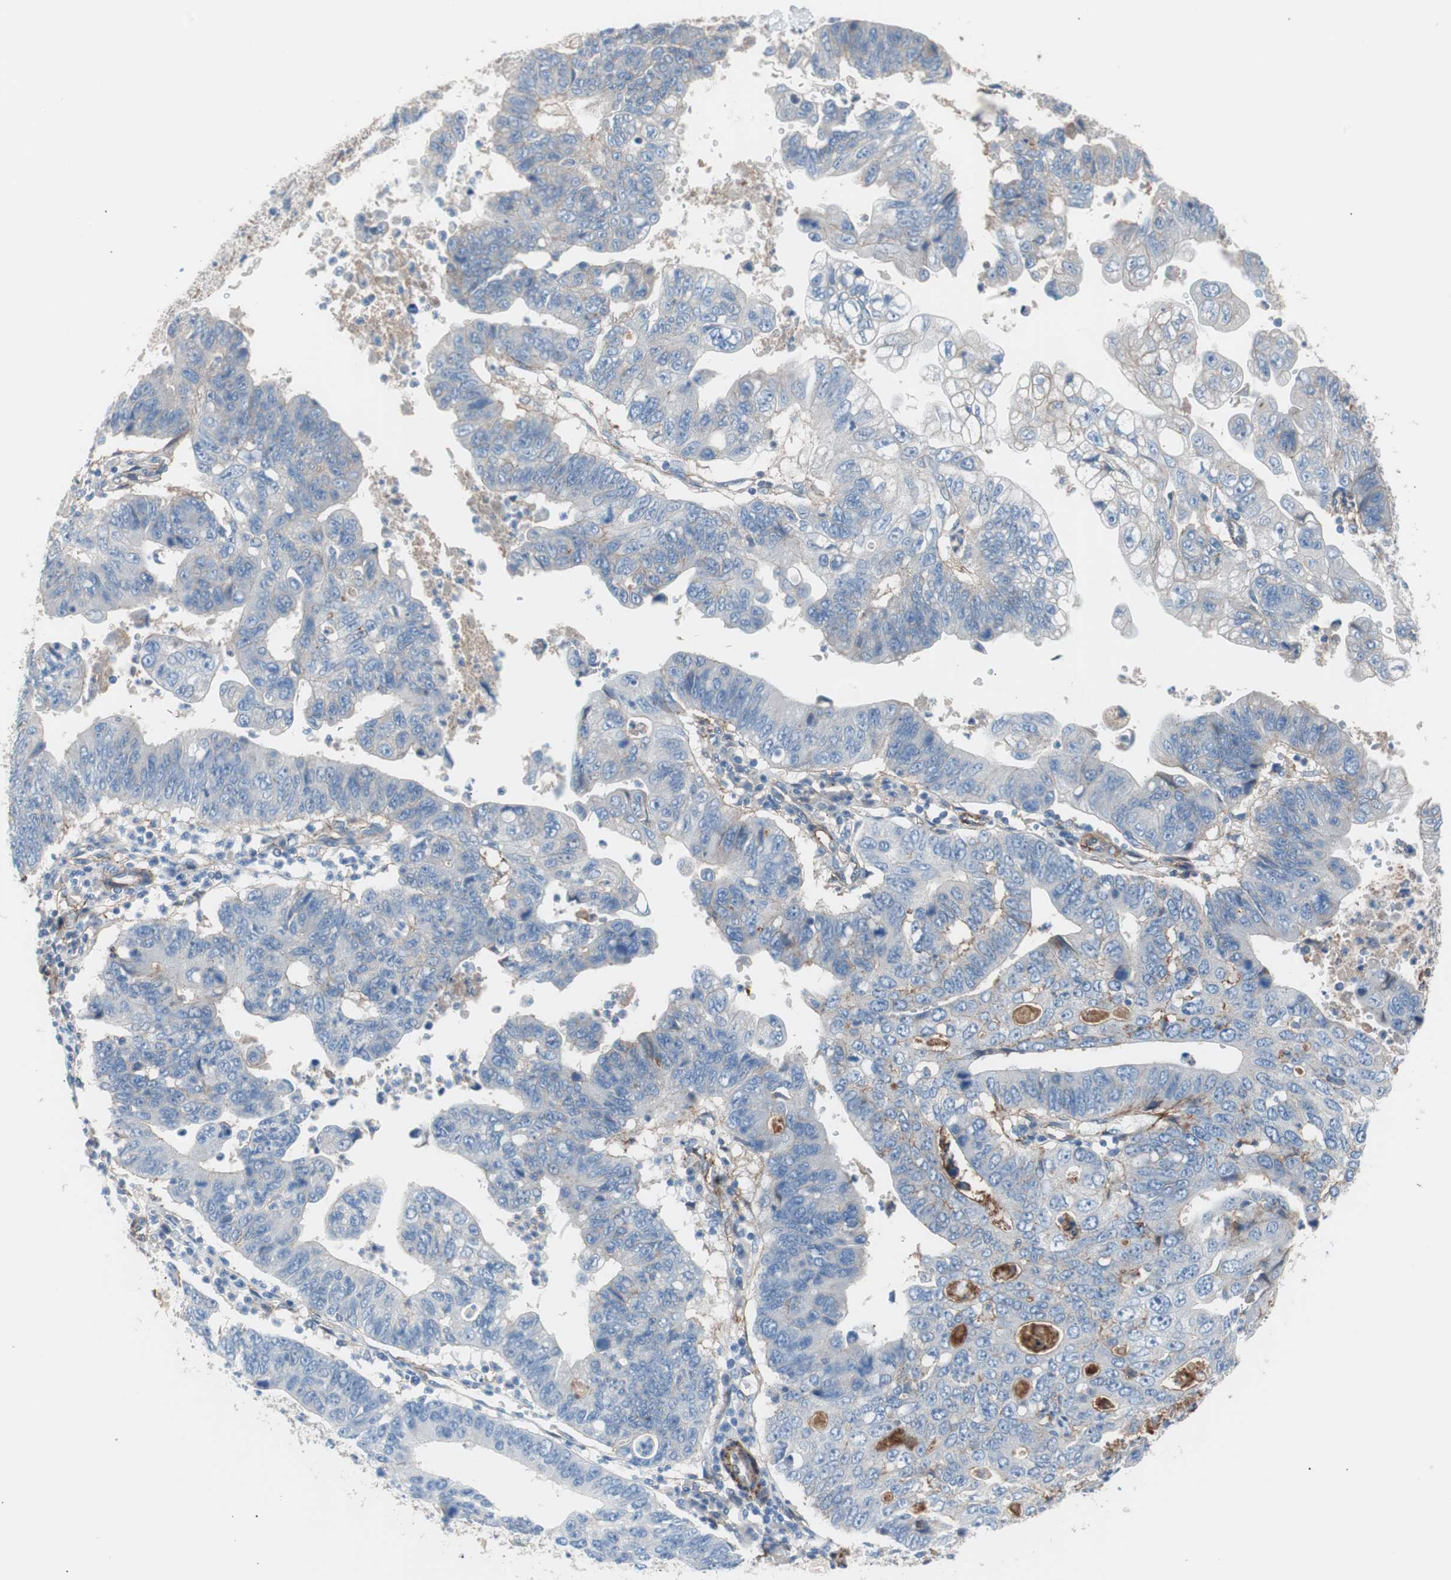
{"staining": {"intensity": "negative", "quantity": "none", "location": "none"}, "tissue": "stomach cancer", "cell_type": "Tumor cells", "image_type": "cancer", "snomed": [{"axis": "morphology", "description": "Adenocarcinoma, NOS"}, {"axis": "topography", "description": "Stomach"}], "caption": "An image of human stomach adenocarcinoma is negative for staining in tumor cells.", "gene": "CD81", "patient": {"sex": "male", "age": 59}}